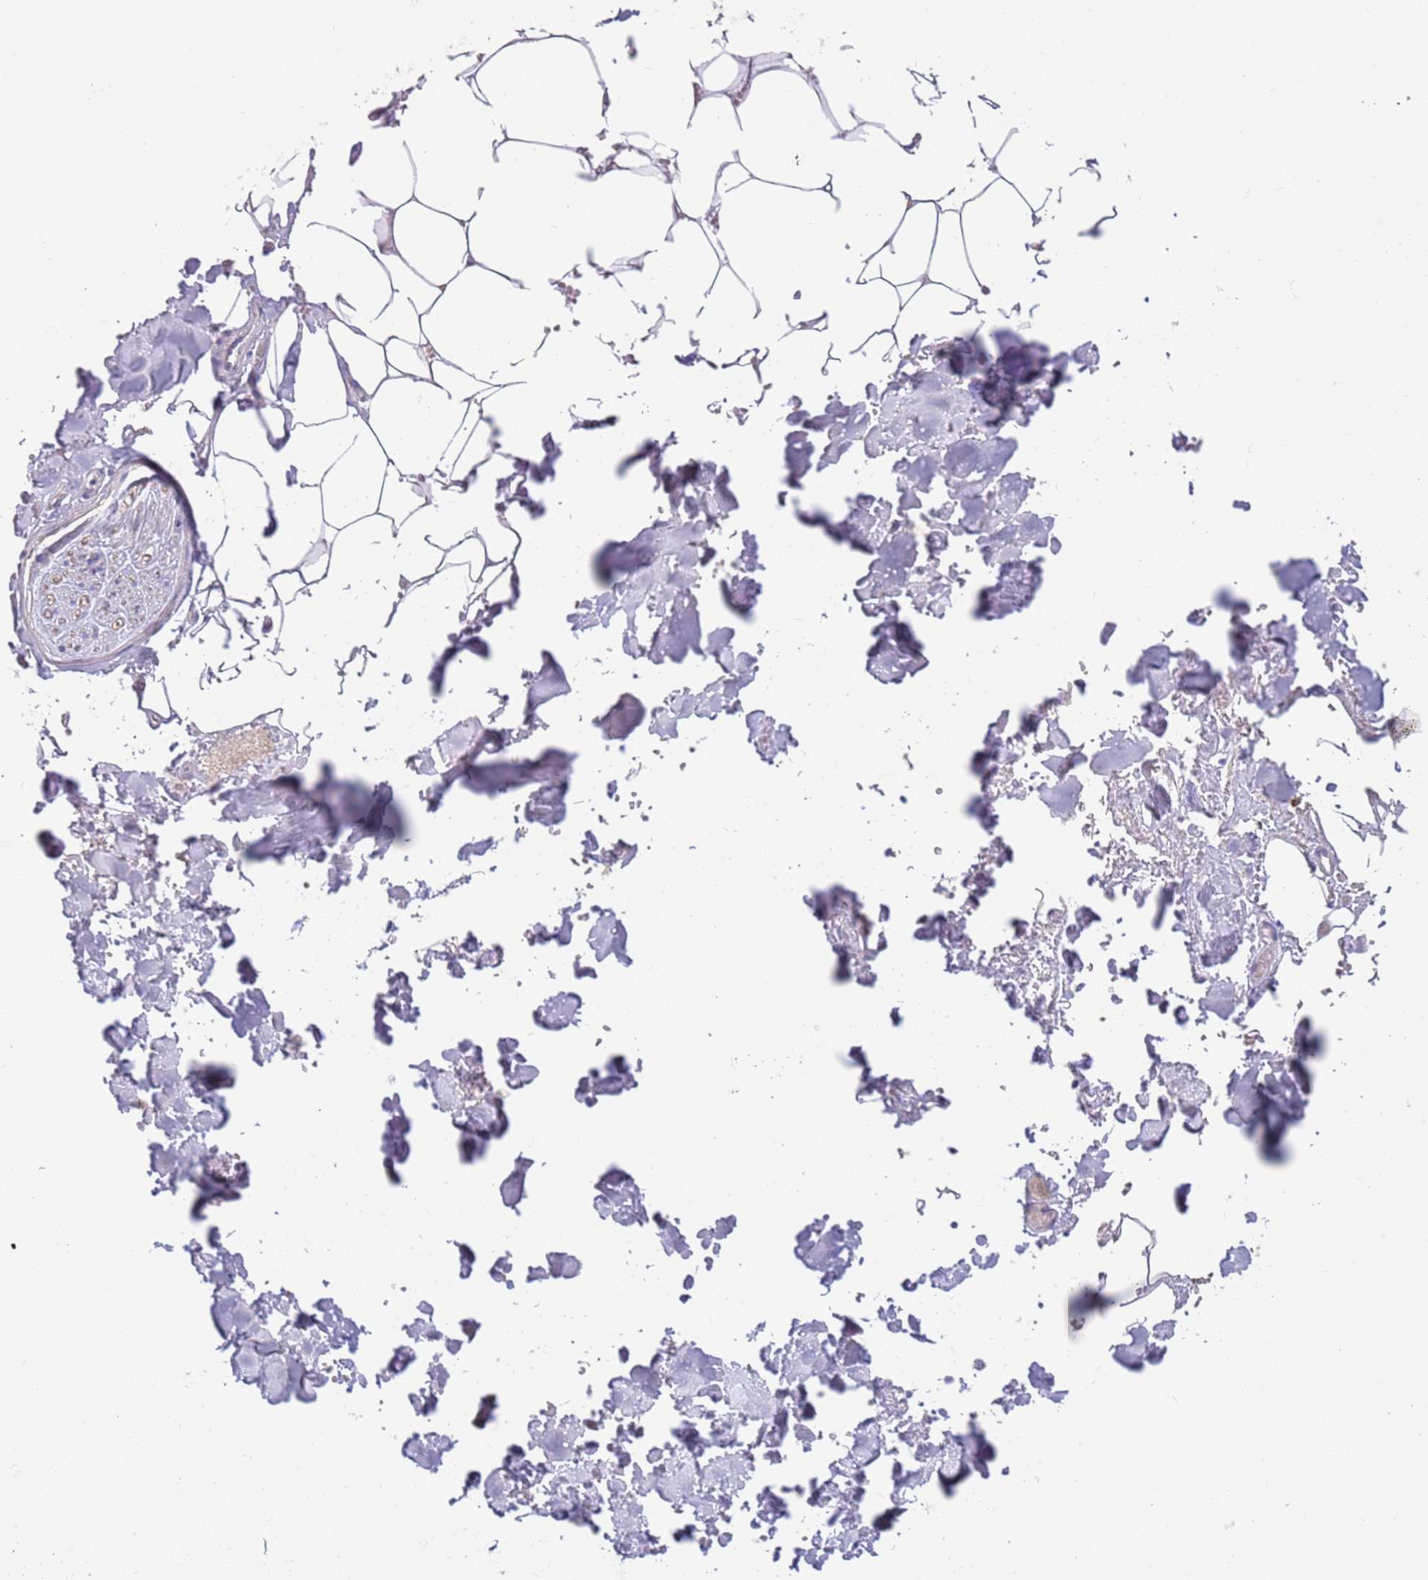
{"staining": {"intensity": "negative", "quantity": "none", "location": "none"}, "tissue": "adipose tissue", "cell_type": "Adipocytes", "image_type": "normal", "snomed": [{"axis": "morphology", "description": "Normal tissue, NOS"}, {"axis": "topography", "description": "Salivary gland"}, {"axis": "topography", "description": "Peripheral nerve tissue"}], "caption": "Adipocytes show no significant protein positivity in unremarkable adipose tissue. (Brightfield microscopy of DAB IHC at high magnification).", "gene": "DDT", "patient": {"sex": "male", "age": 38}}